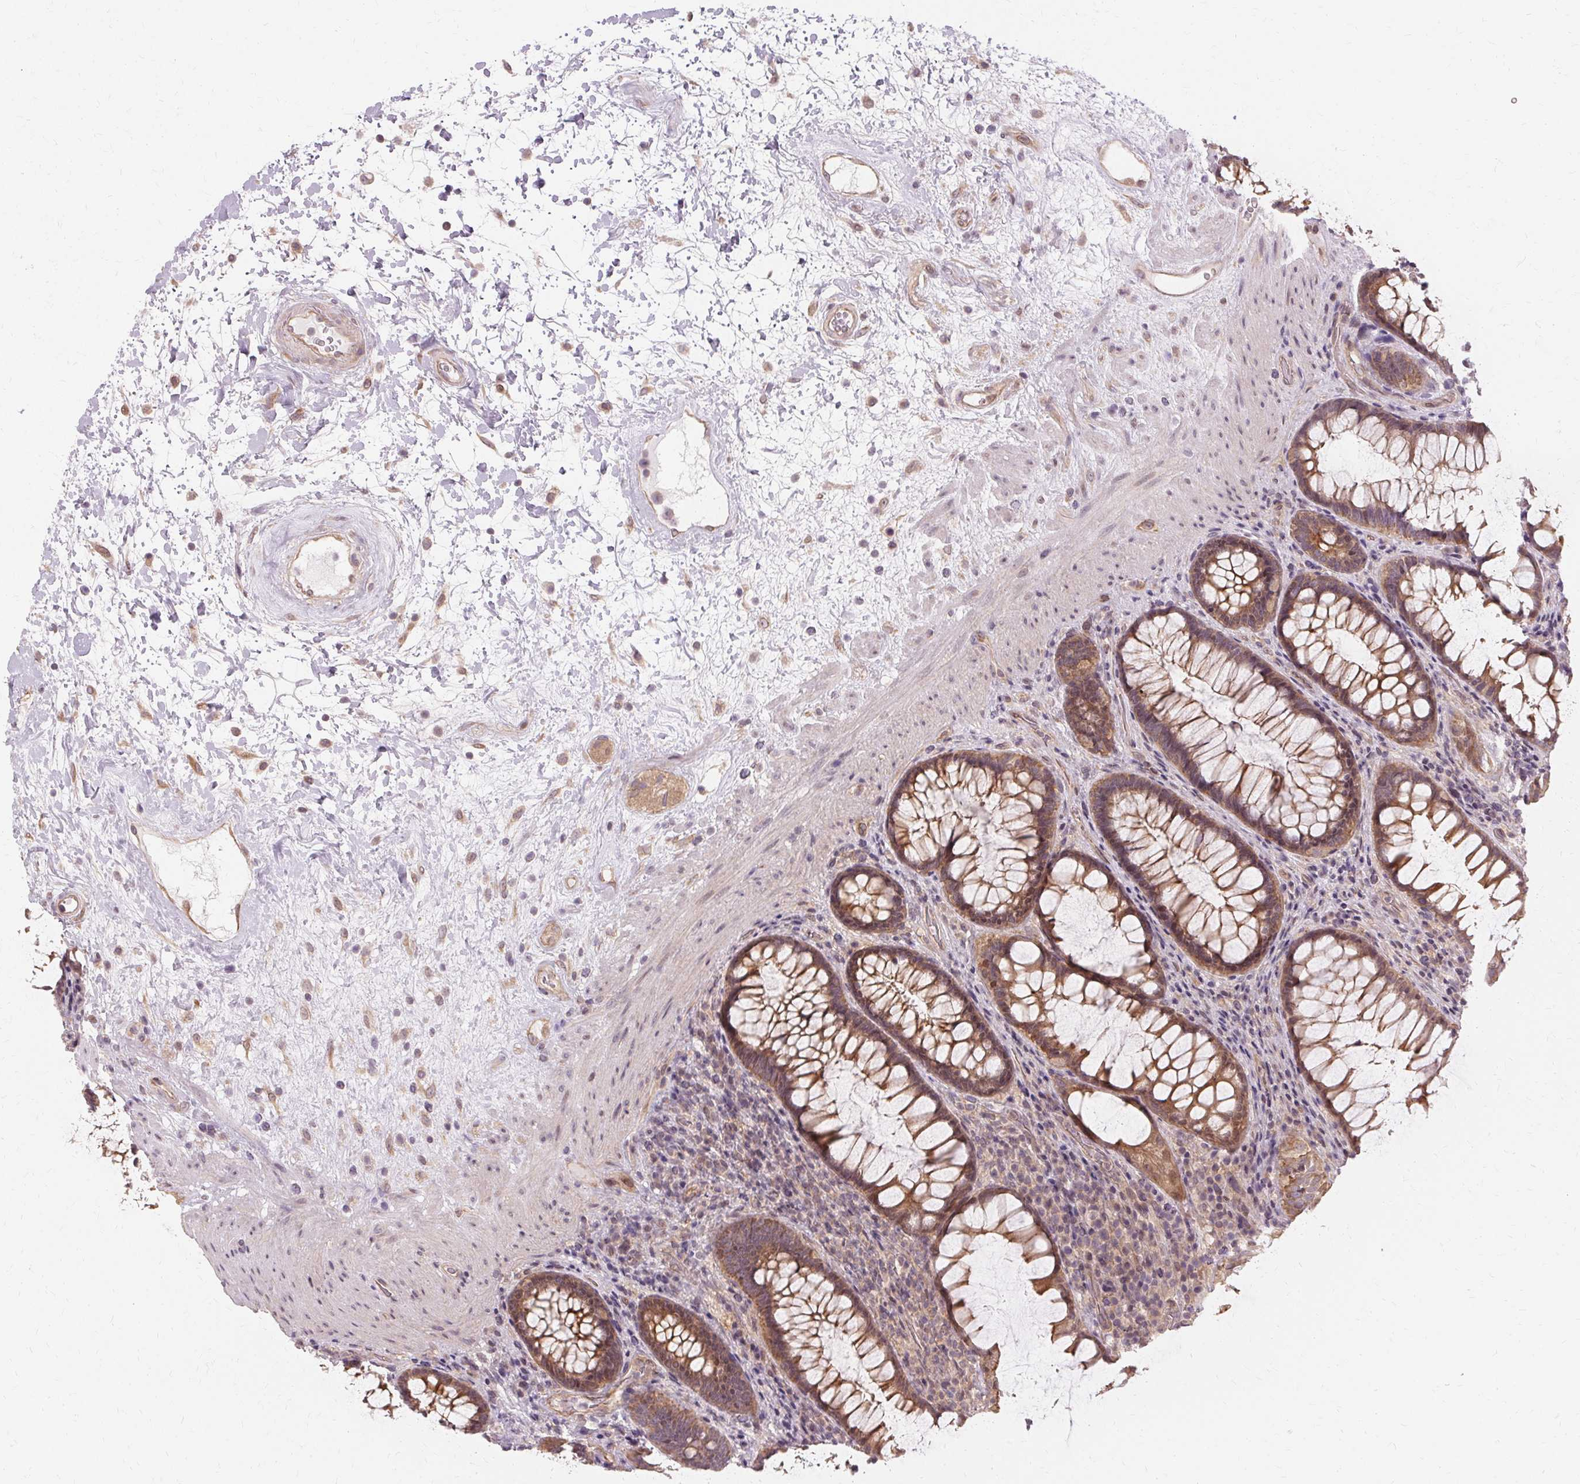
{"staining": {"intensity": "moderate", "quantity": ">75%", "location": "cytoplasmic/membranous"}, "tissue": "rectum", "cell_type": "Glandular cells", "image_type": "normal", "snomed": [{"axis": "morphology", "description": "Normal tissue, NOS"}, {"axis": "topography", "description": "Rectum"}], "caption": "The image exhibits staining of normal rectum, revealing moderate cytoplasmic/membranous protein positivity (brown color) within glandular cells.", "gene": "USP8", "patient": {"sex": "male", "age": 72}}